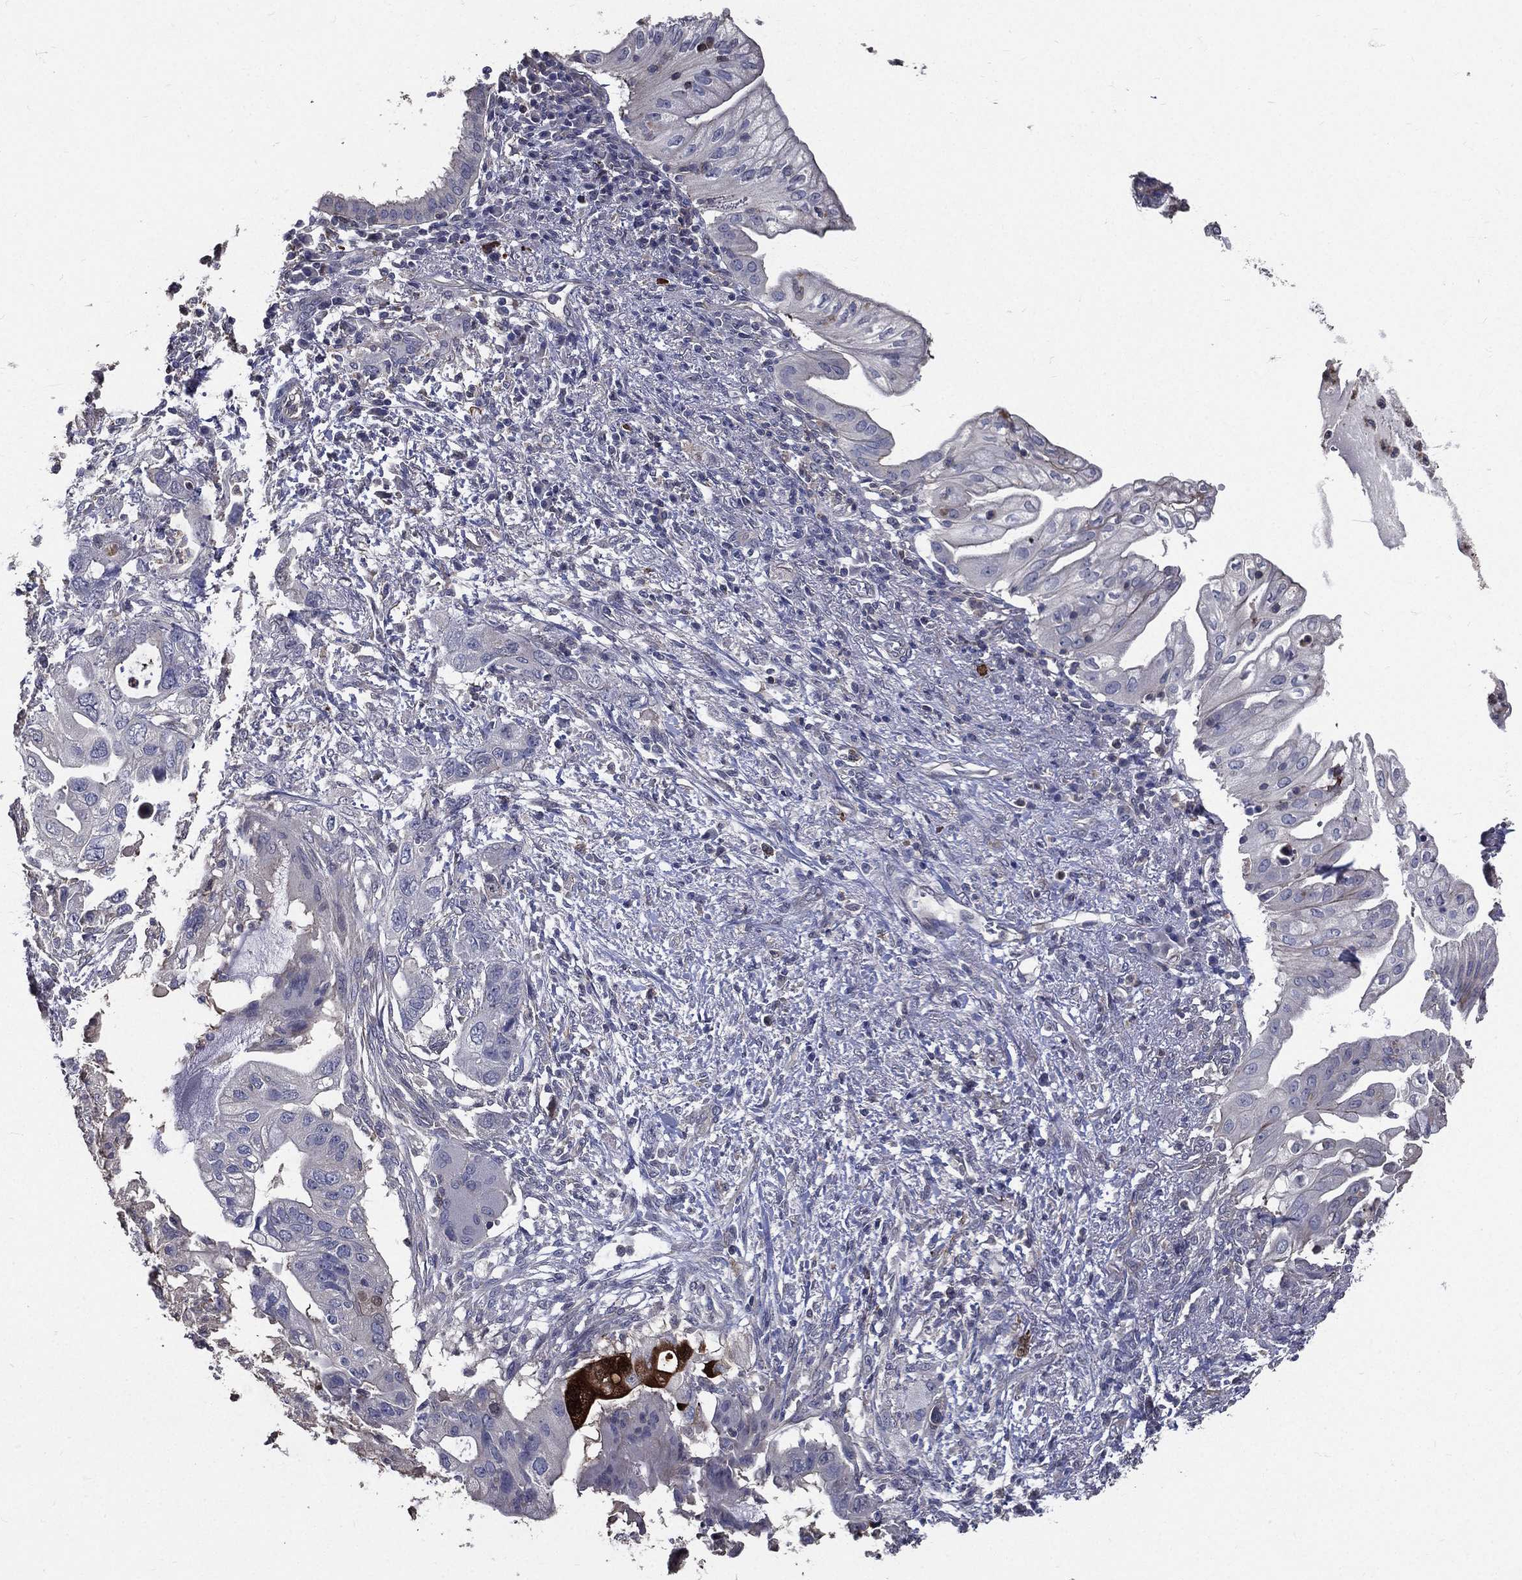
{"staining": {"intensity": "negative", "quantity": "none", "location": "none"}, "tissue": "pancreatic cancer", "cell_type": "Tumor cells", "image_type": "cancer", "snomed": [{"axis": "morphology", "description": "Adenocarcinoma, NOS"}, {"axis": "topography", "description": "Pancreas"}], "caption": "Immunohistochemistry (IHC) of human pancreatic adenocarcinoma reveals no expression in tumor cells. (DAB (3,3'-diaminobenzidine) immunohistochemistry with hematoxylin counter stain).", "gene": "SERPINB2", "patient": {"sex": "female", "age": 72}}